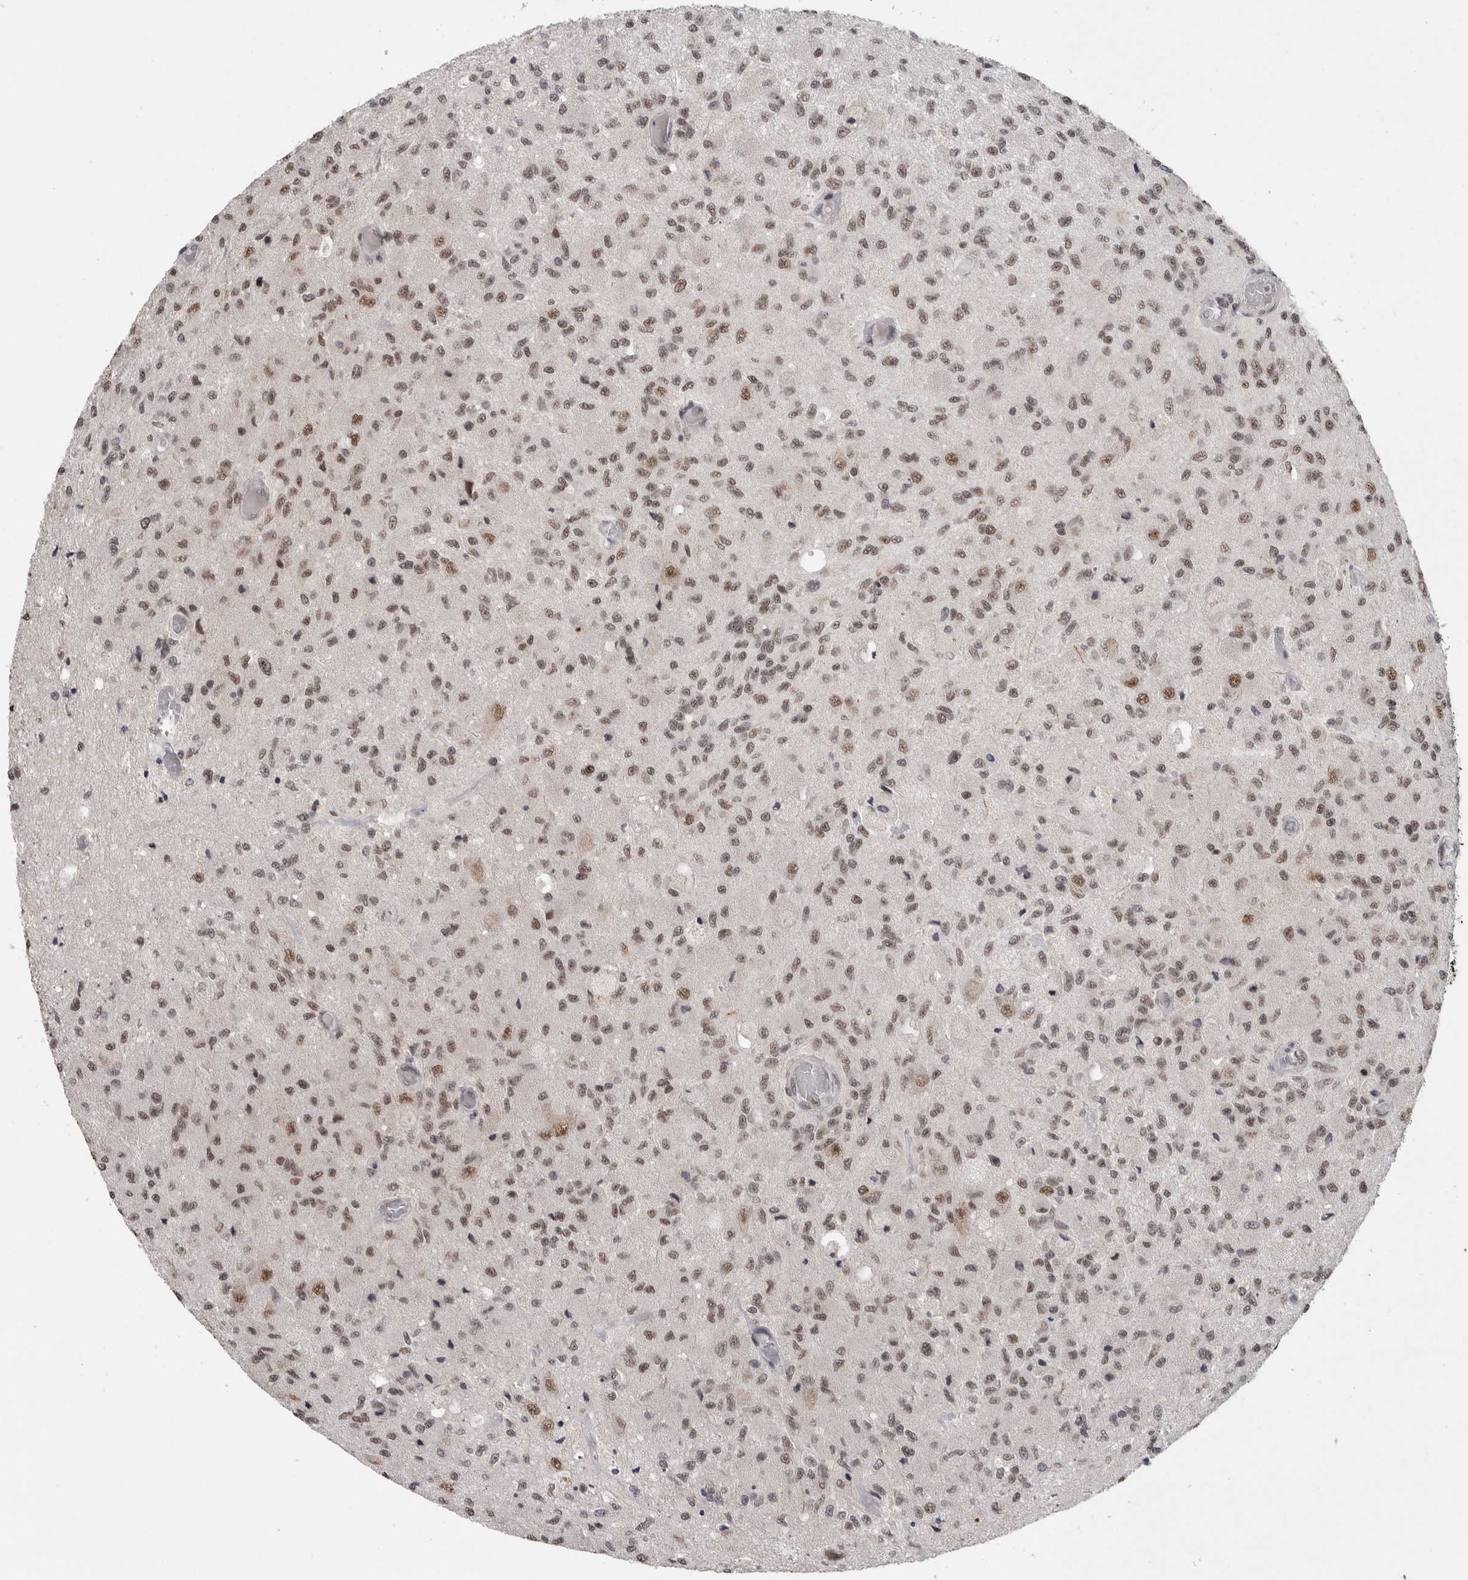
{"staining": {"intensity": "moderate", "quantity": ">75%", "location": "nuclear"}, "tissue": "glioma", "cell_type": "Tumor cells", "image_type": "cancer", "snomed": [{"axis": "morphology", "description": "Normal tissue, NOS"}, {"axis": "morphology", "description": "Glioma, malignant, High grade"}, {"axis": "topography", "description": "Cerebral cortex"}], "caption": "High-power microscopy captured an immunohistochemistry (IHC) image of glioma, revealing moderate nuclear expression in approximately >75% of tumor cells. The staining was performed using DAB (3,3'-diaminobenzidine) to visualize the protein expression in brown, while the nuclei were stained in blue with hematoxylin (Magnification: 20x).", "gene": "PPP1R10", "patient": {"sex": "male", "age": 77}}